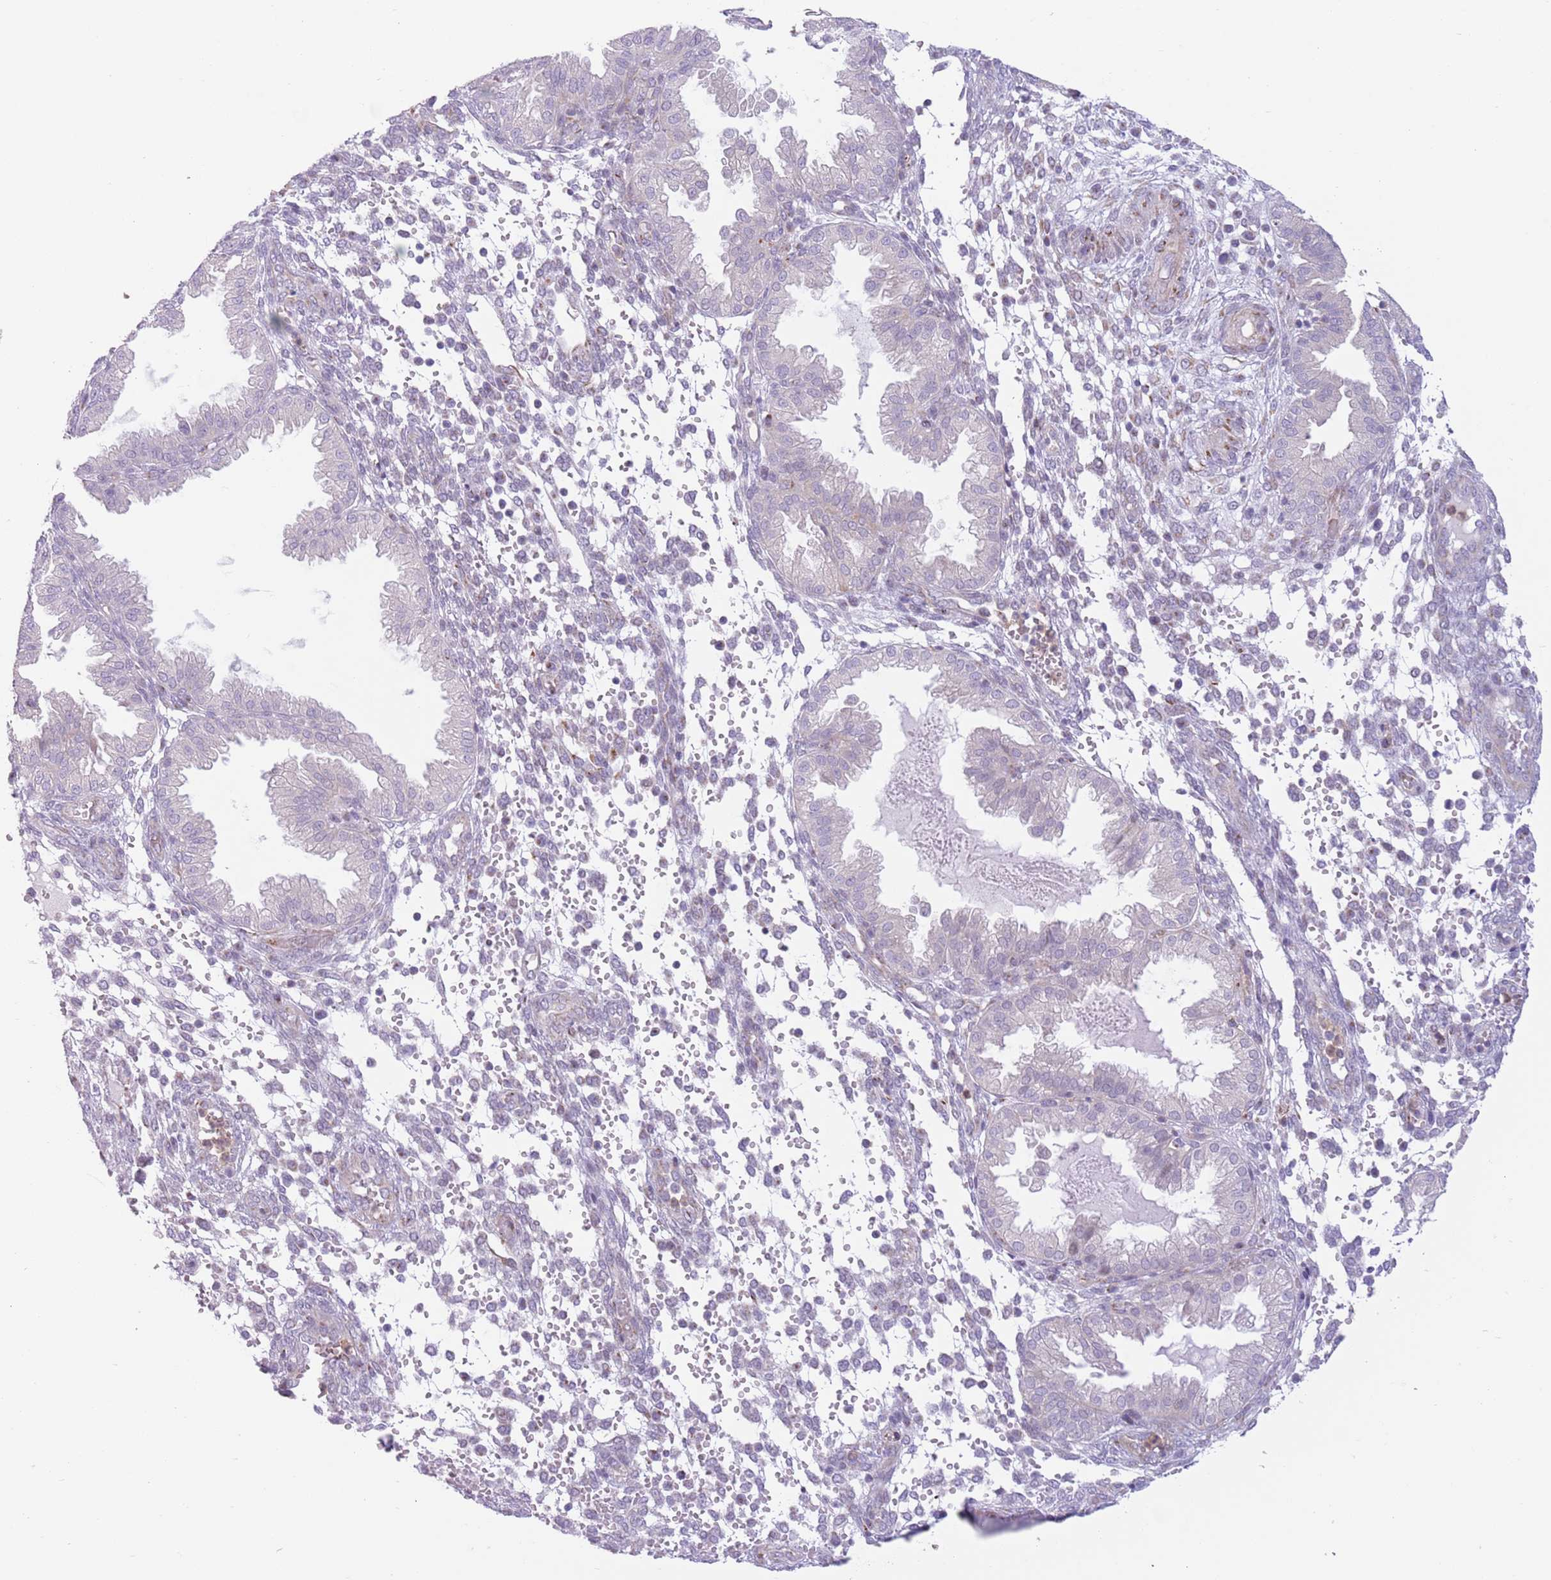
{"staining": {"intensity": "negative", "quantity": "none", "location": "none"}, "tissue": "endometrium", "cell_type": "Cells in endometrial stroma", "image_type": "normal", "snomed": [{"axis": "morphology", "description": "Normal tissue, NOS"}, {"axis": "topography", "description": "Endometrium"}], "caption": "This is a micrograph of immunohistochemistry (IHC) staining of benign endometrium, which shows no positivity in cells in endometrial stroma.", "gene": "C20orf96", "patient": {"sex": "female", "age": 33}}